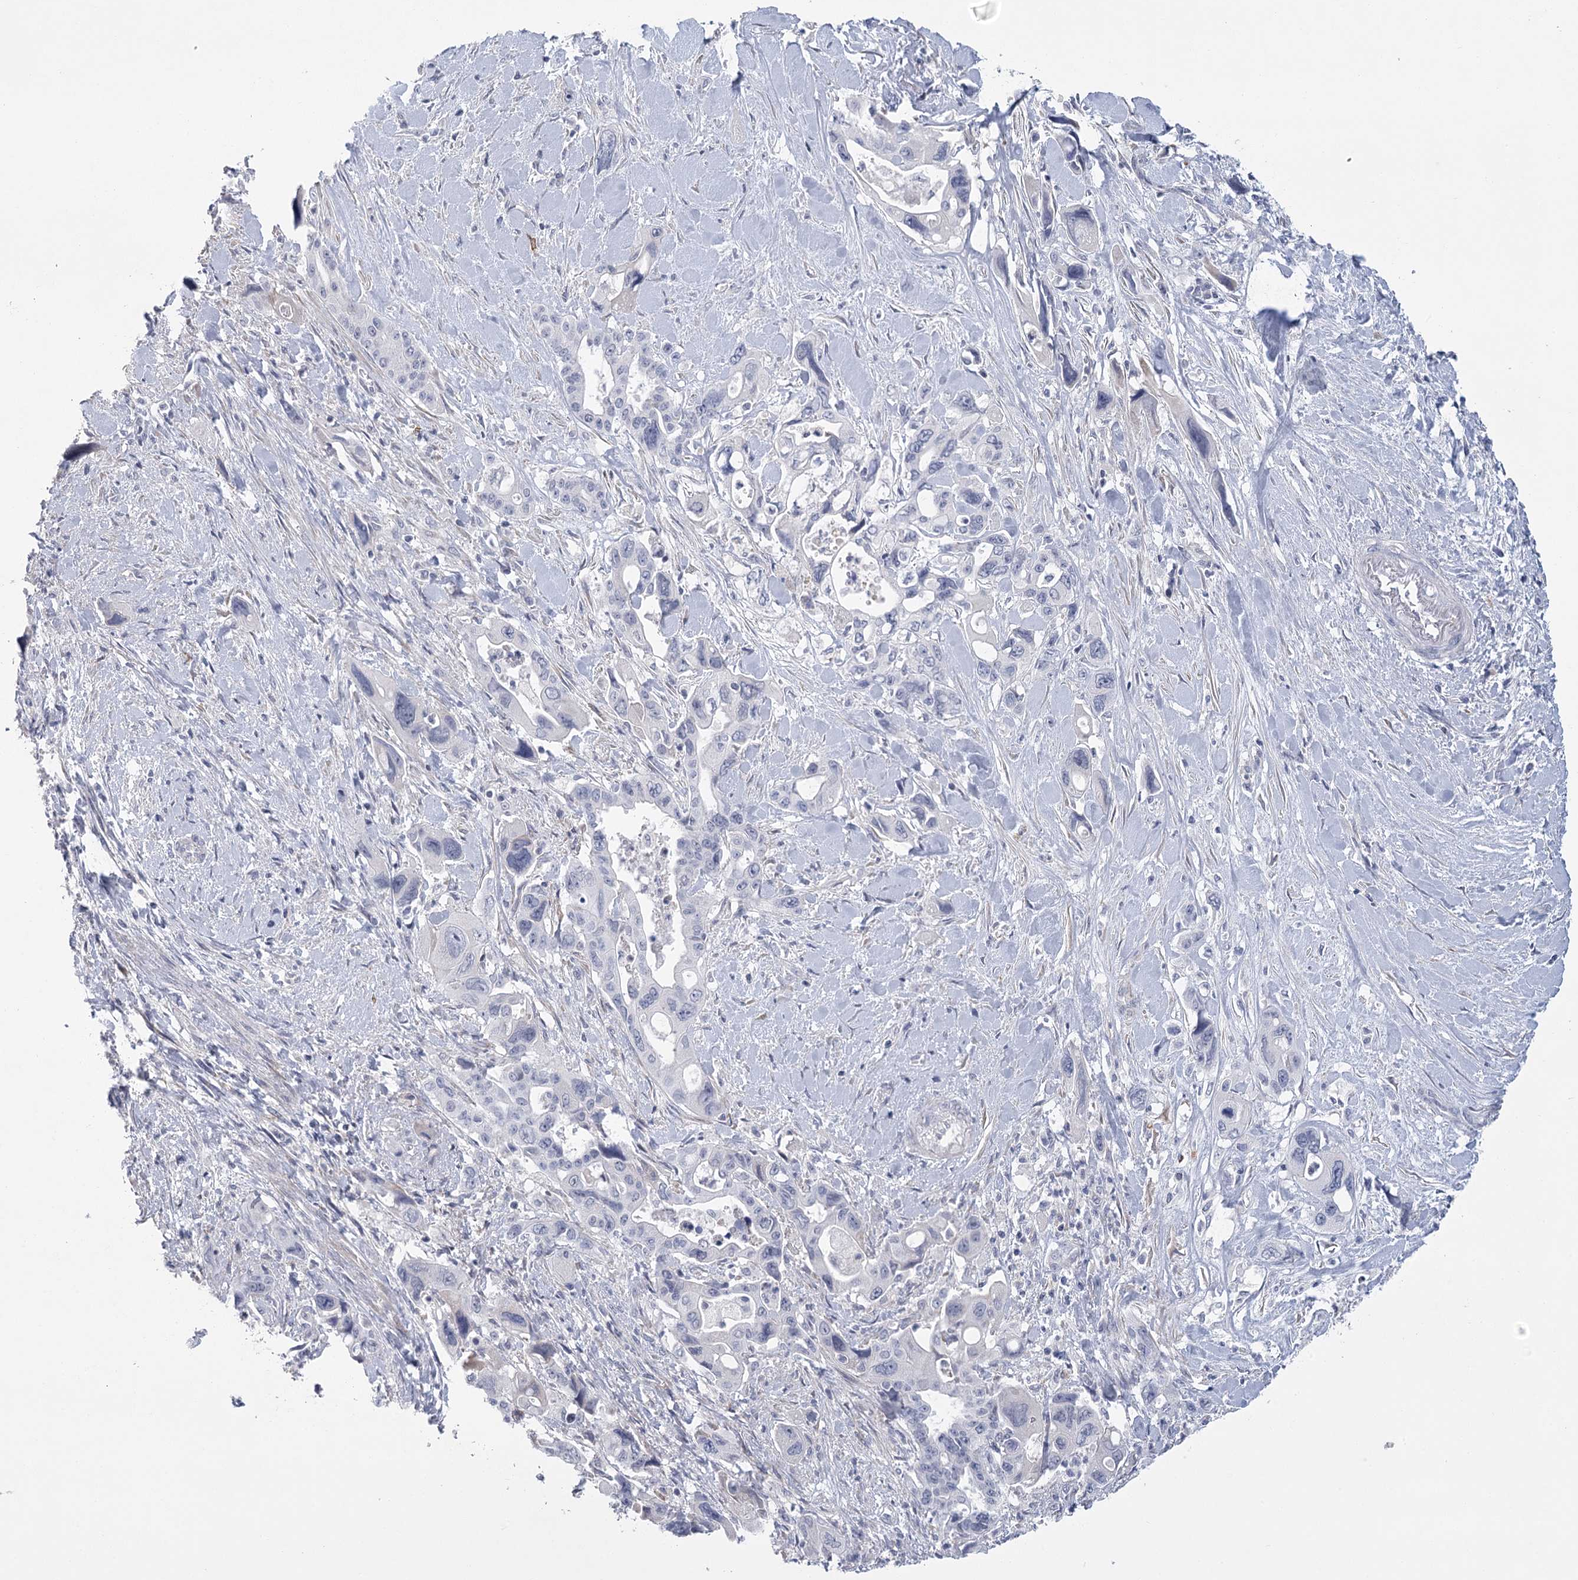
{"staining": {"intensity": "negative", "quantity": "none", "location": "none"}, "tissue": "pancreatic cancer", "cell_type": "Tumor cells", "image_type": "cancer", "snomed": [{"axis": "morphology", "description": "Adenocarcinoma, NOS"}, {"axis": "topography", "description": "Pancreas"}], "caption": "High power microscopy photomicrograph of an IHC image of pancreatic cancer, revealing no significant staining in tumor cells. (DAB (3,3'-diaminobenzidine) immunohistochemistry (IHC) visualized using brightfield microscopy, high magnification).", "gene": "FAM76B", "patient": {"sex": "male", "age": 46}}